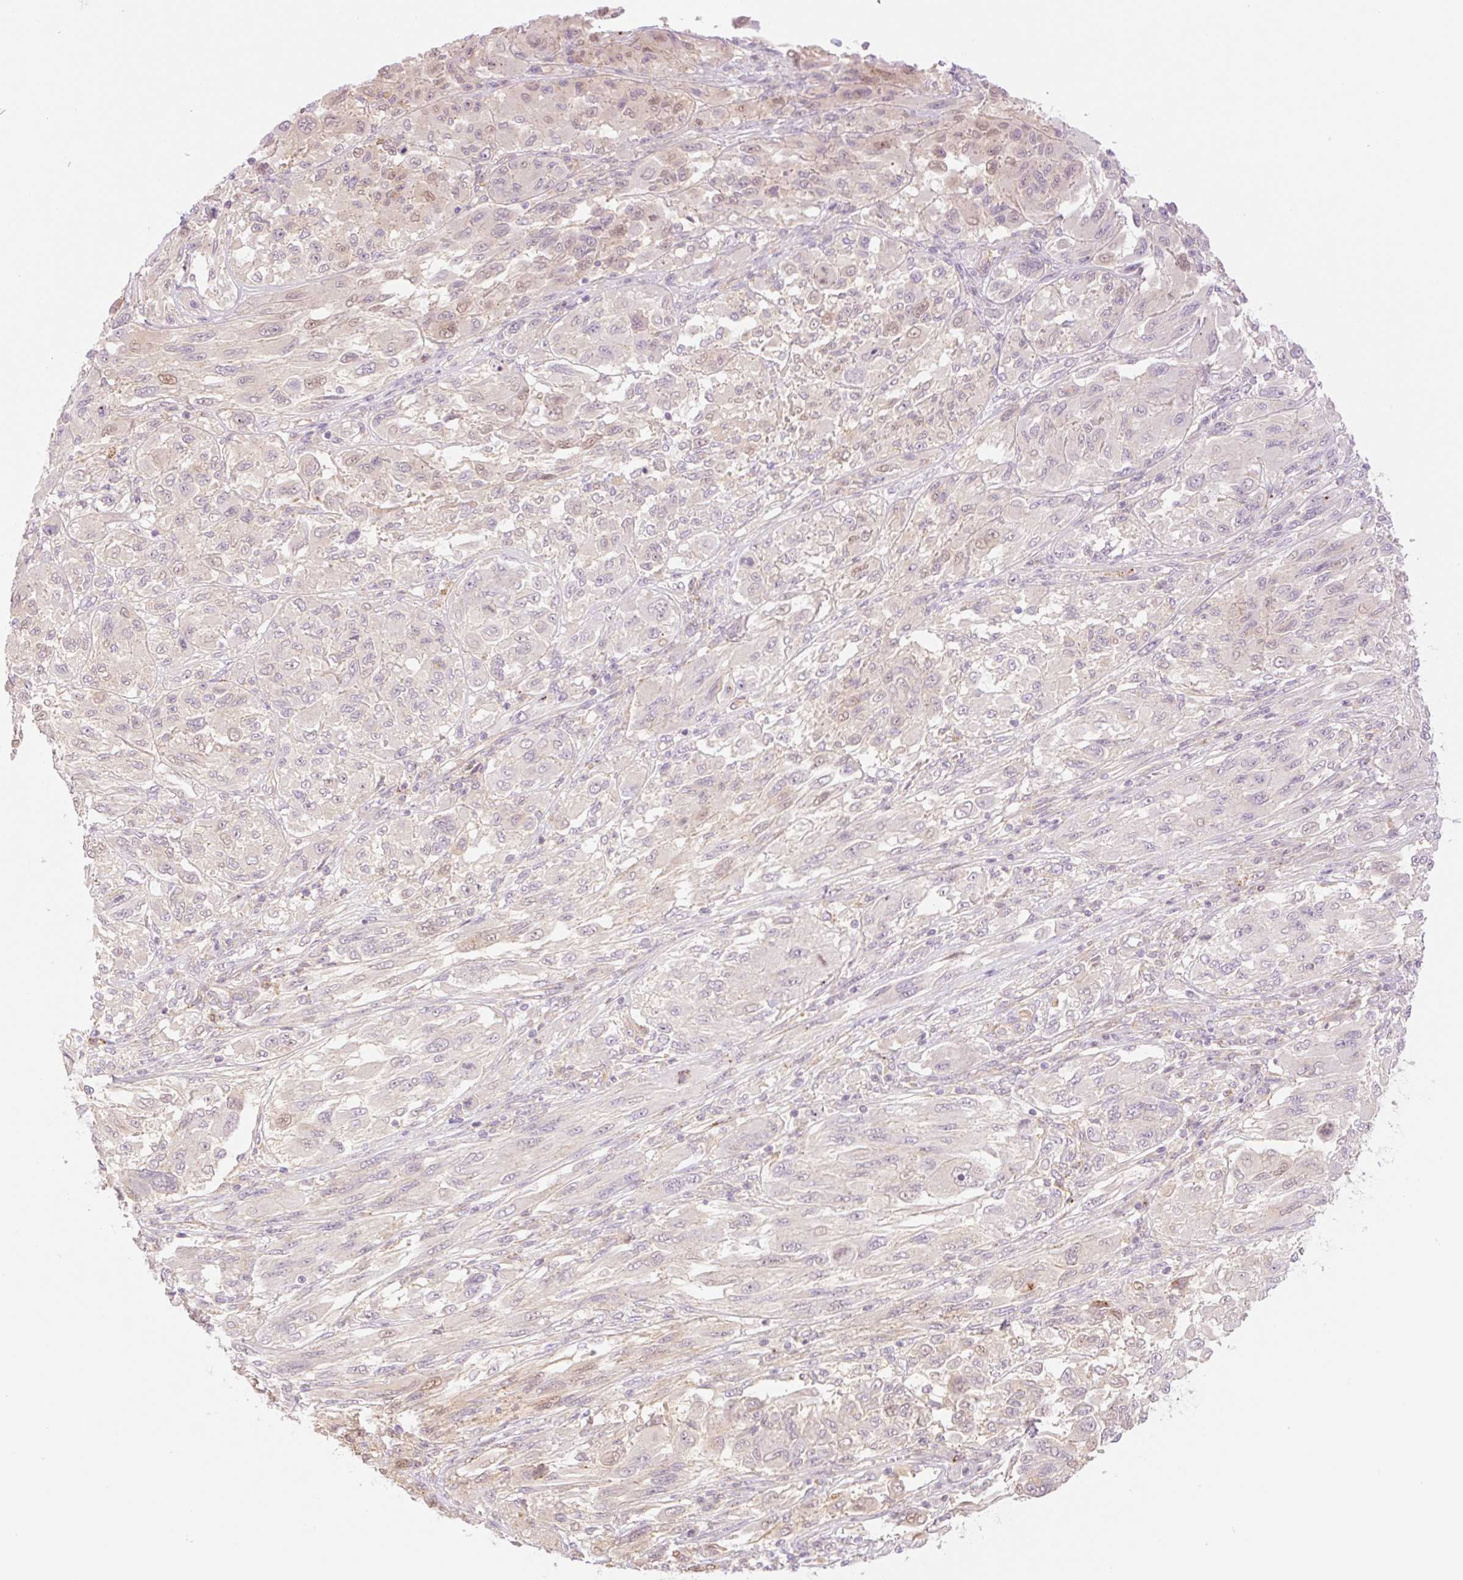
{"staining": {"intensity": "weak", "quantity": "<25%", "location": "cytoplasmic/membranous,nuclear"}, "tissue": "melanoma", "cell_type": "Tumor cells", "image_type": "cancer", "snomed": [{"axis": "morphology", "description": "Malignant melanoma, NOS"}, {"axis": "topography", "description": "Skin"}], "caption": "The photomicrograph demonstrates no staining of tumor cells in melanoma.", "gene": "NLRP5", "patient": {"sex": "female", "age": 91}}